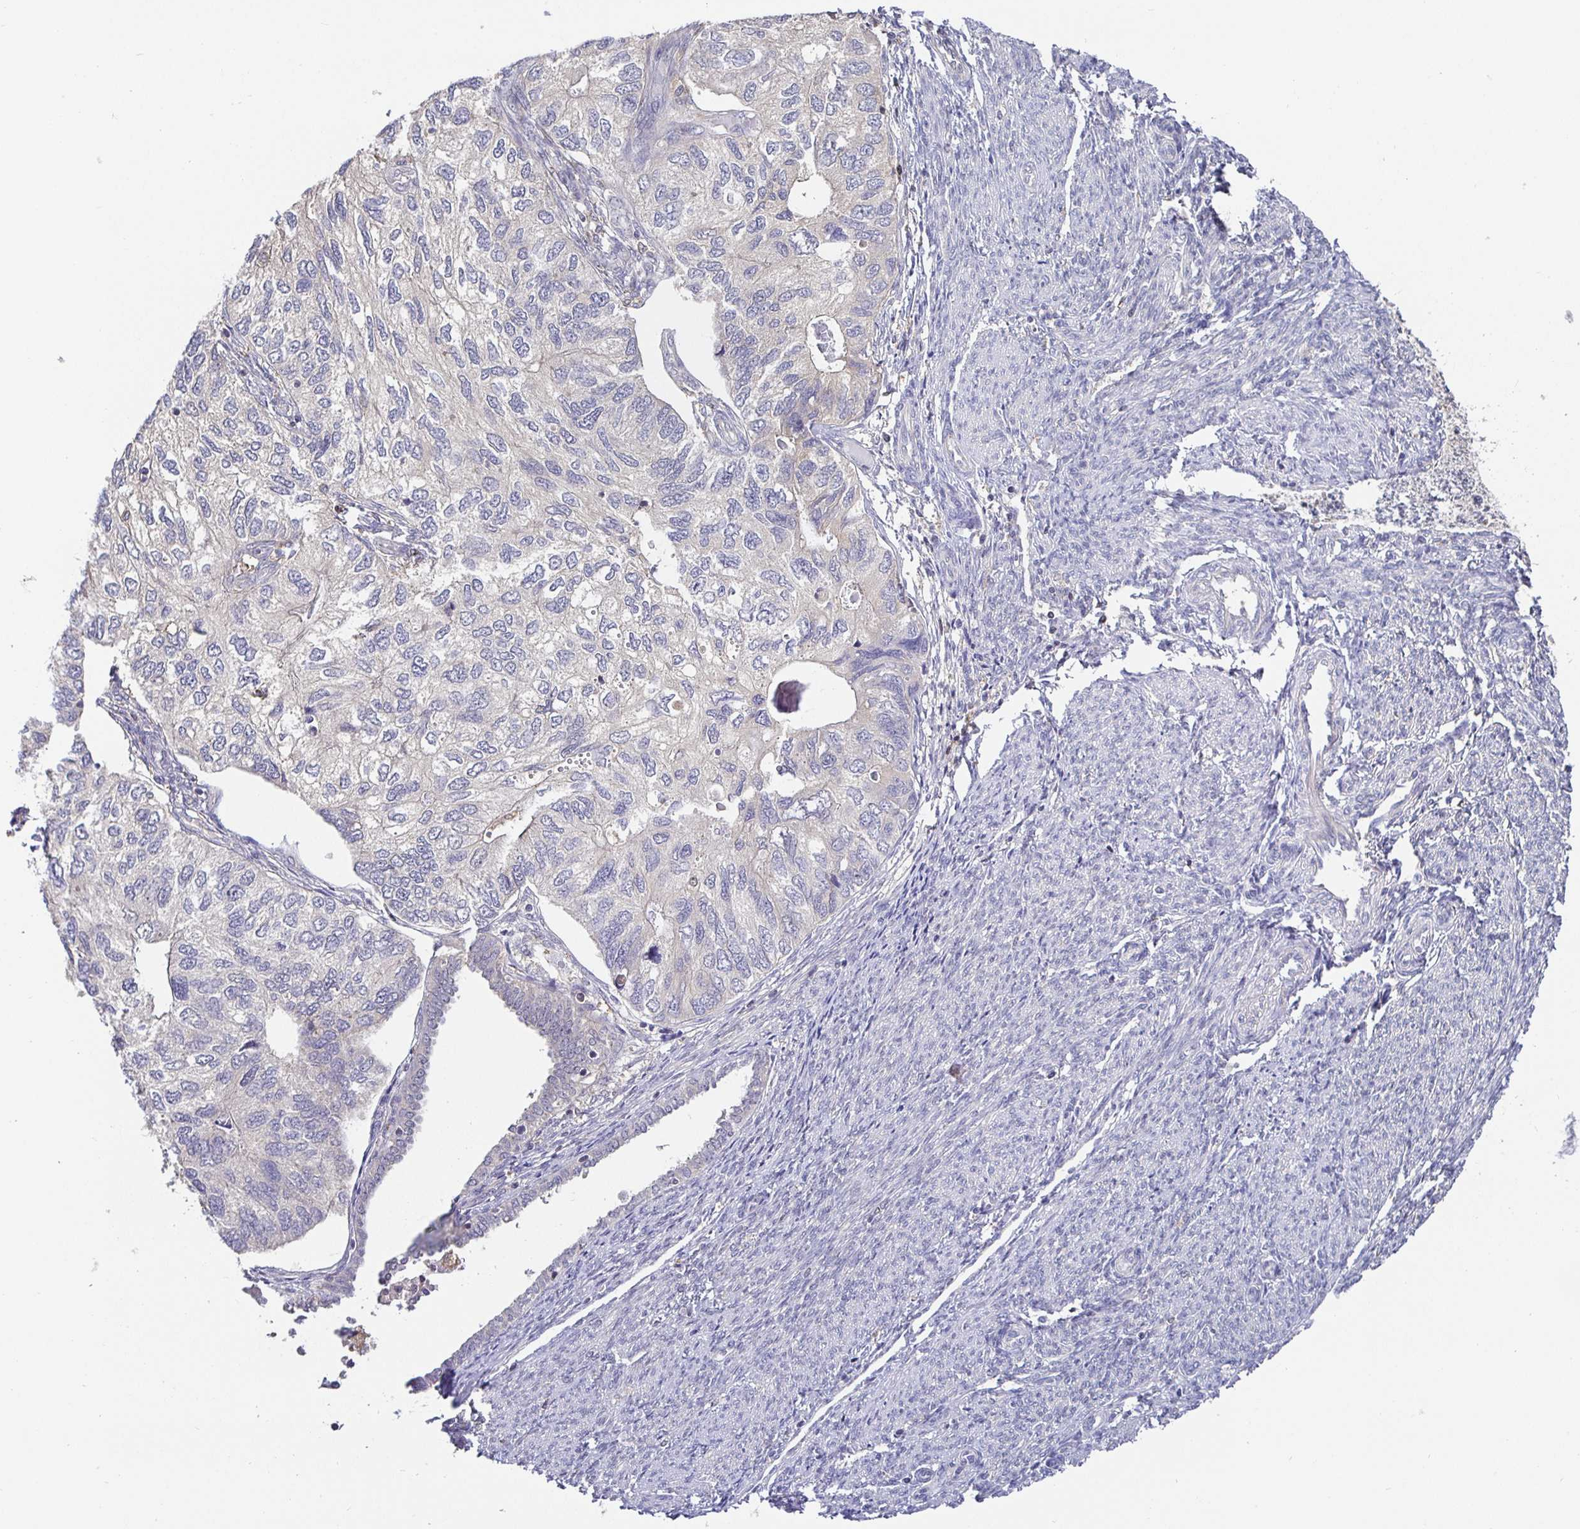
{"staining": {"intensity": "negative", "quantity": "none", "location": "none"}, "tissue": "endometrial cancer", "cell_type": "Tumor cells", "image_type": "cancer", "snomed": [{"axis": "morphology", "description": "Carcinoma, NOS"}, {"axis": "topography", "description": "Uterus"}], "caption": "This is a image of IHC staining of endometrial cancer, which shows no expression in tumor cells.", "gene": "SATB1", "patient": {"sex": "female", "age": 76}}